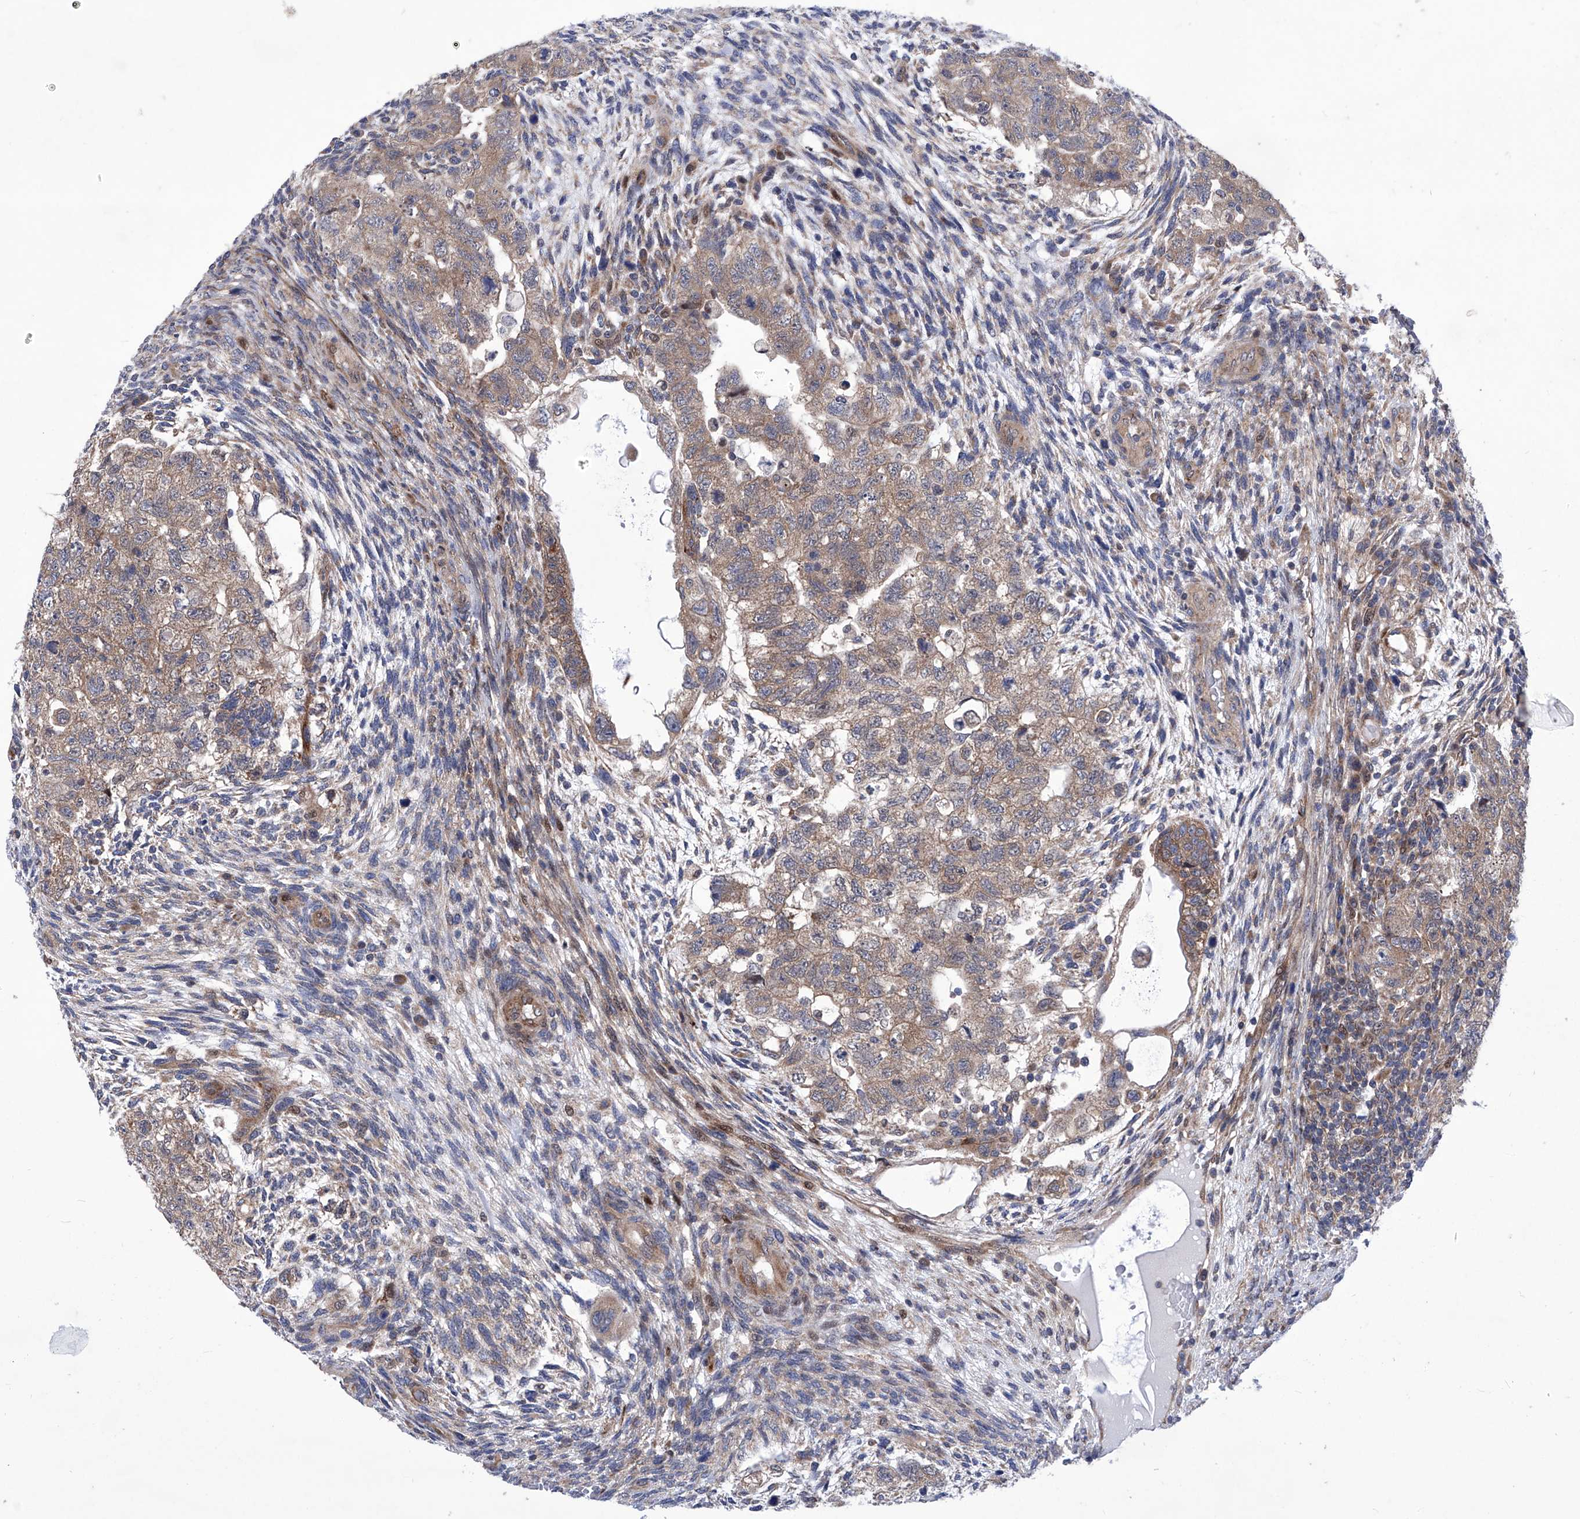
{"staining": {"intensity": "moderate", "quantity": ">75%", "location": "cytoplasmic/membranous"}, "tissue": "testis cancer", "cell_type": "Tumor cells", "image_type": "cancer", "snomed": [{"axis": "morphology", "description": "Carcinoma, Embryonal, NOS"}, {"axis": "topography", "description": "Testis"}], "caption": "An image of testis cancer stained for a protein demonstrates moderate cytoplasmic/membranous brown staining in tumor cells. Using DAB (3,3'-diaminobenzidine) (brown) and hematoxylin (blue) stains, captured at high magnification using brightfield microscopy.", "gene": "KTI12", "patient": {"sex": "male", "age": 36}}